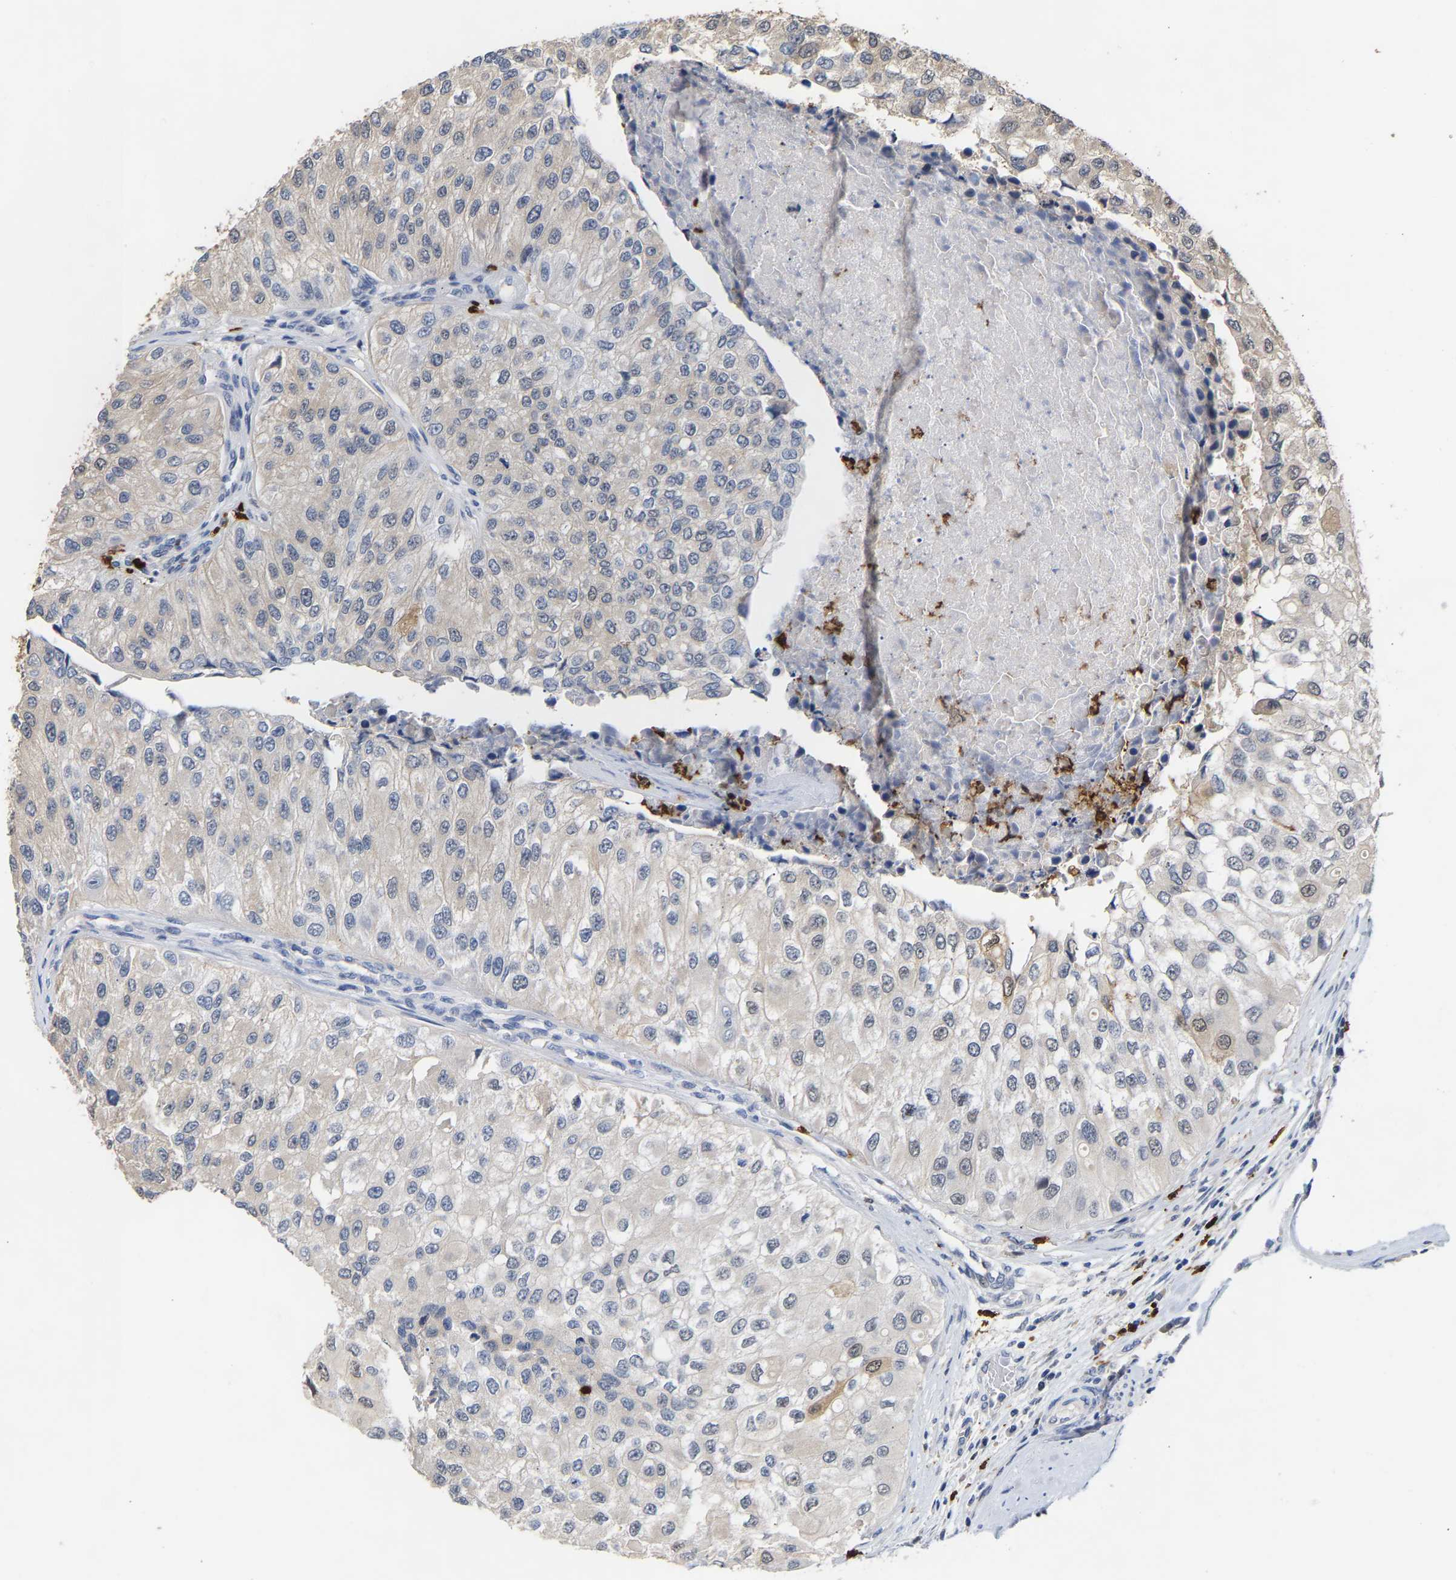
{"staining": {"intensity": "weak", "quantity": "<25%", "location": "nuclear"}, "tissue": "urothelial cancer", "cell_type": "Tumor cells", "image_type": "cancer", "snomed": [{"axis": "morphology", "description": "Urothelial carcinoma, High grade"}, {"axis": "topography", "description": "Kidney"}, {"axis": "topography", "description": "Urinary bladder"}], "caption": "Tumor cells show no significant protein staining in high-grade urothelial carcinoma. (DAB immunohistochemistry with hematoxylin counter stain).", "gene": "TDRD7", "patient": {"sex": "male", "age": 77}}